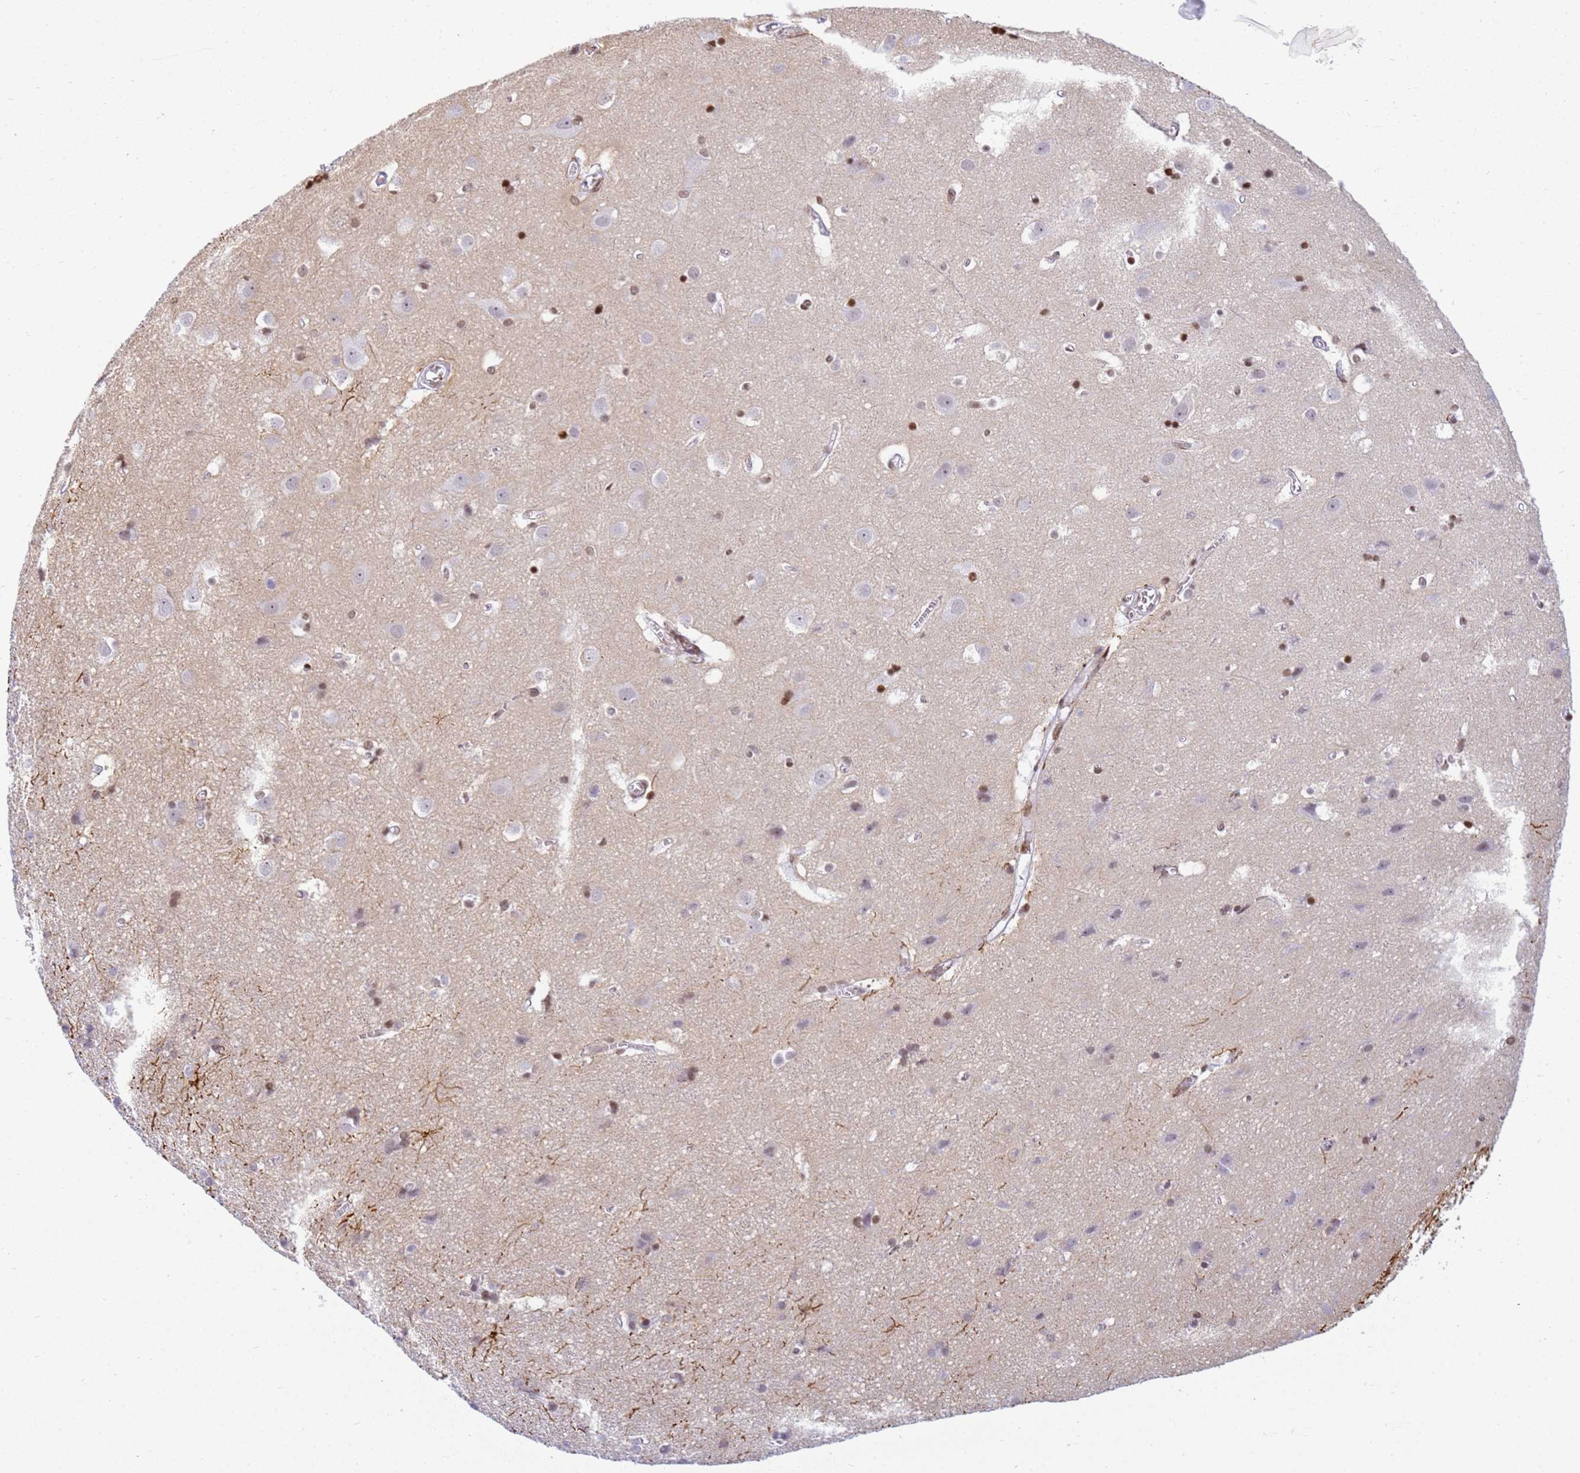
{"staining": {"intensity": "negative", "quantity": "none", "location": "none"}, "tissue": "cerebral cortex", "cell_type": "Endothelial cells", "image_type": "normal", "snomed": [{"axis": "morphology", "description": "Normal tissue, NOS"}, {"axis": "topography", "description": "Cerebral cortex"}], "caption": "Normal cerebral cortex was stained to show a protein in brown. There is no significant staining in endothelial cells.", "gene": "SNX20", "patient": {"sex": "male", "age": 54}}